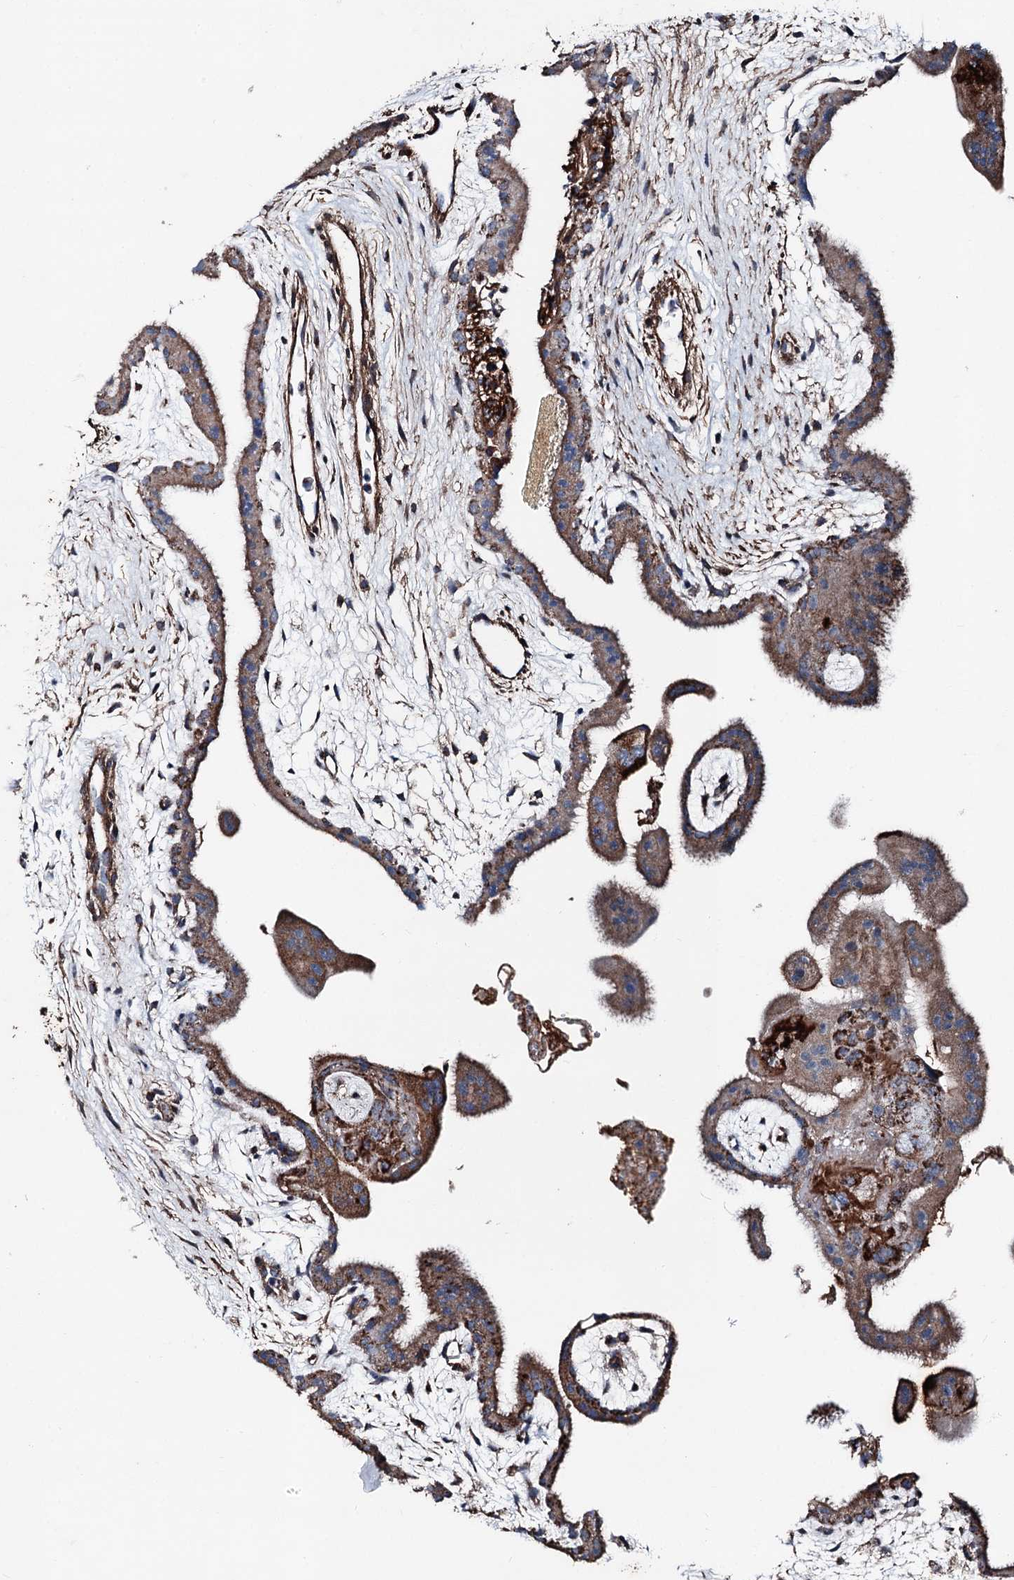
{"staining": {"intensity": "moderate", "quantity": ">75%", "location": "cytoplasmic/membranous"}, "tissue": "placenta", "cell_type": "Trophoblastic cells", "image_type": "normal", "snomed": [{"axis": "morphology", "description": "Normal tissue, NOS"}, {"axis": "topography", "description": "Placenta"}], "caption": "IHC staining of unremarkable placenta, which demonstrates medium levels of moderate cytoplasmic/membranous positivity in approximately >75% of trophoblastic cells indicating moderate cytoplasmic/membranous protein expression. The staining was performed using DAB (brown) for protein detection and nuclei were counterstained in hematoxylin (blue).", "gene": "DDIAS", "patient": {"sex": "female", "age": 35}}